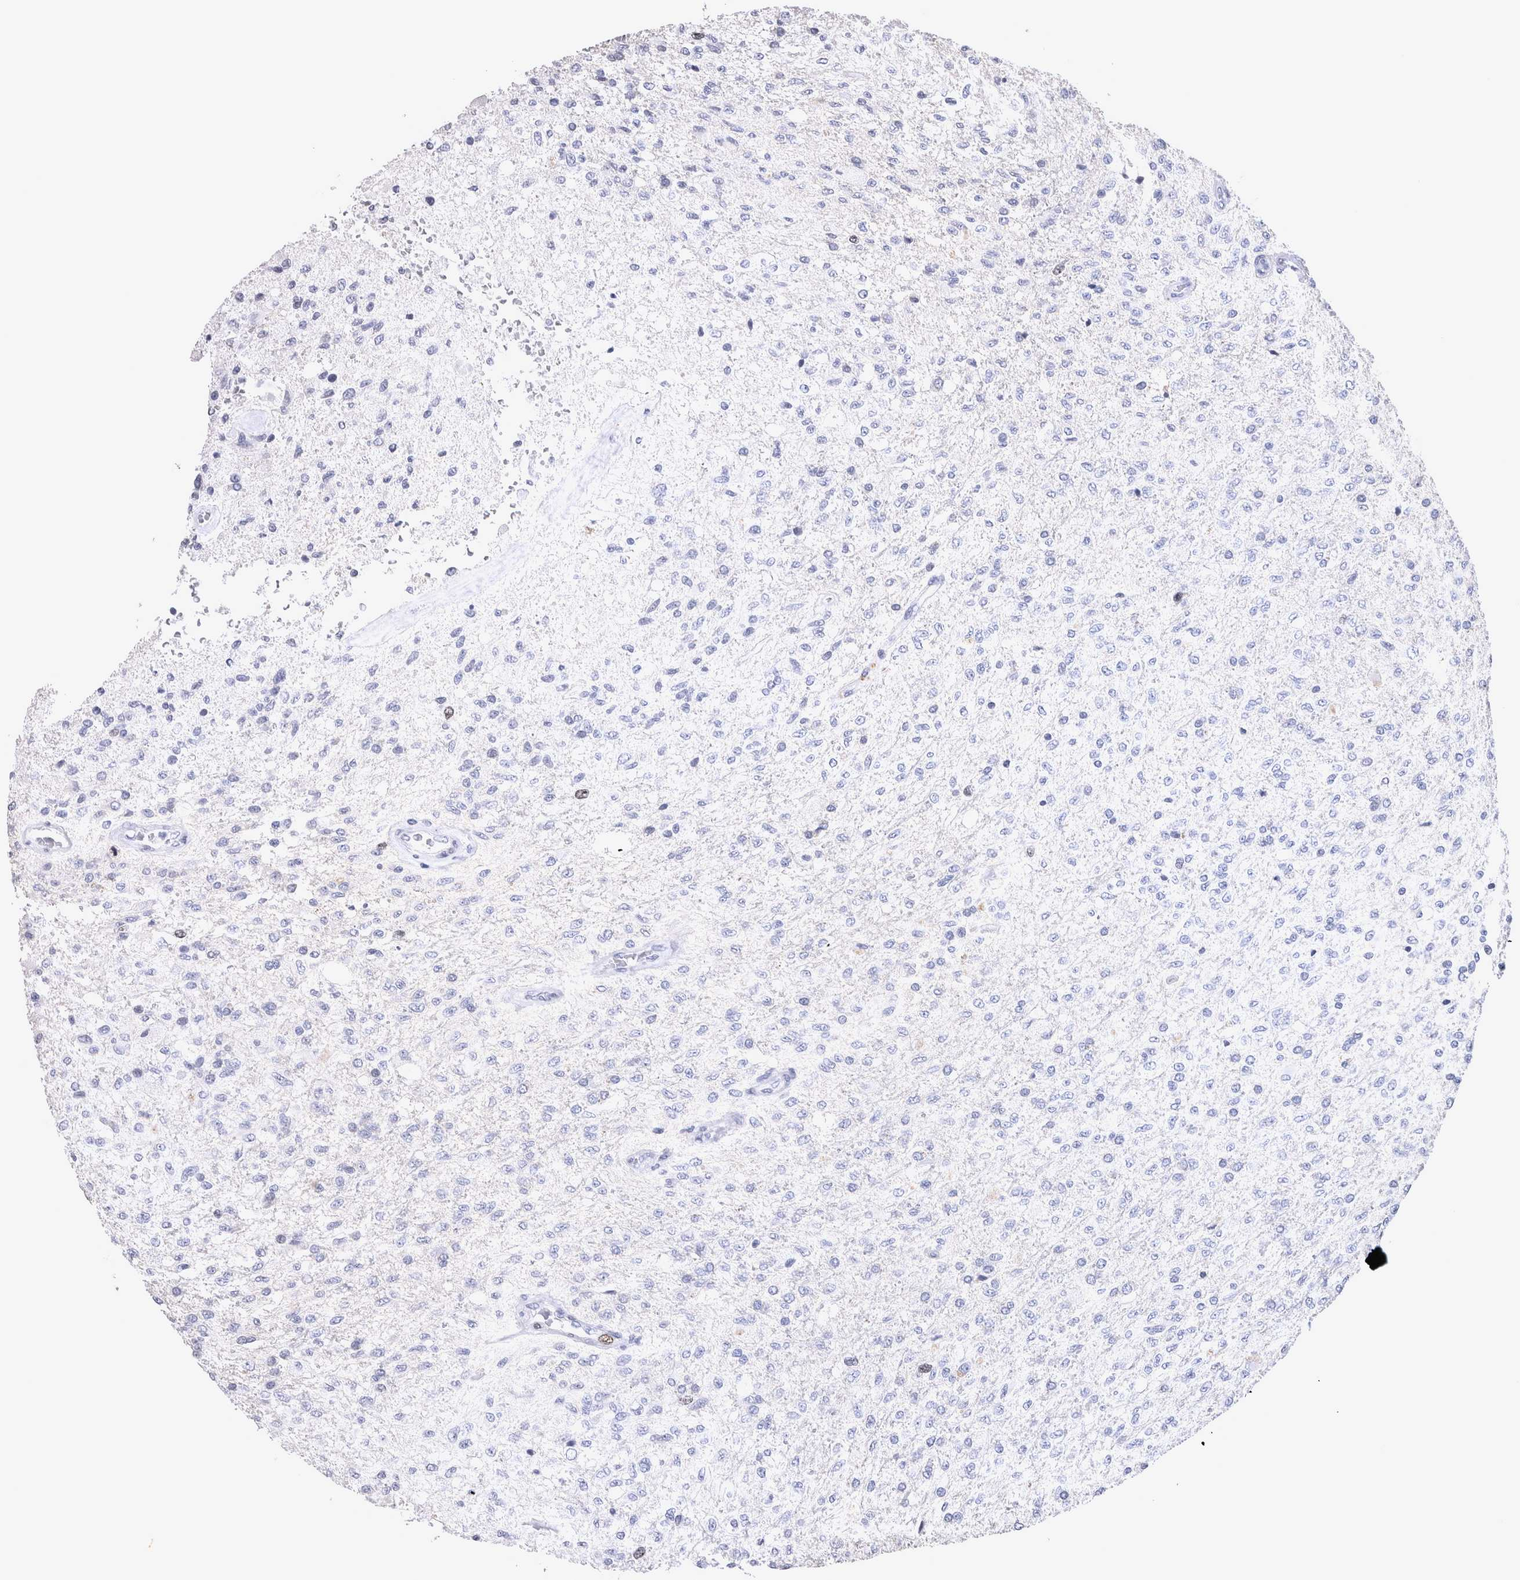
{"staining": {"intensity": "negative", "quantity": "none", "location": "none"}, "tissue": "glioma", "cell_type": "Tumor cells", "image_type": "cancer", "snomed": [{"axis": "morphology", "description": "Normal tissue, NOS"}, {"axis": "morphology", "description": "Glioma, malignant, High grade"}, {"axis": "topography", "description": "Cerebral cortex"}], "caption": "Immunohistochemistry (IHC) histopathology image of neoplastic tissue: human malignant glioma (high-grade) stained with DAB reveals no significant protein expression in tumor cells.", "gene": "KIF18B", "patient": {"sex": "male", "age": 77}}